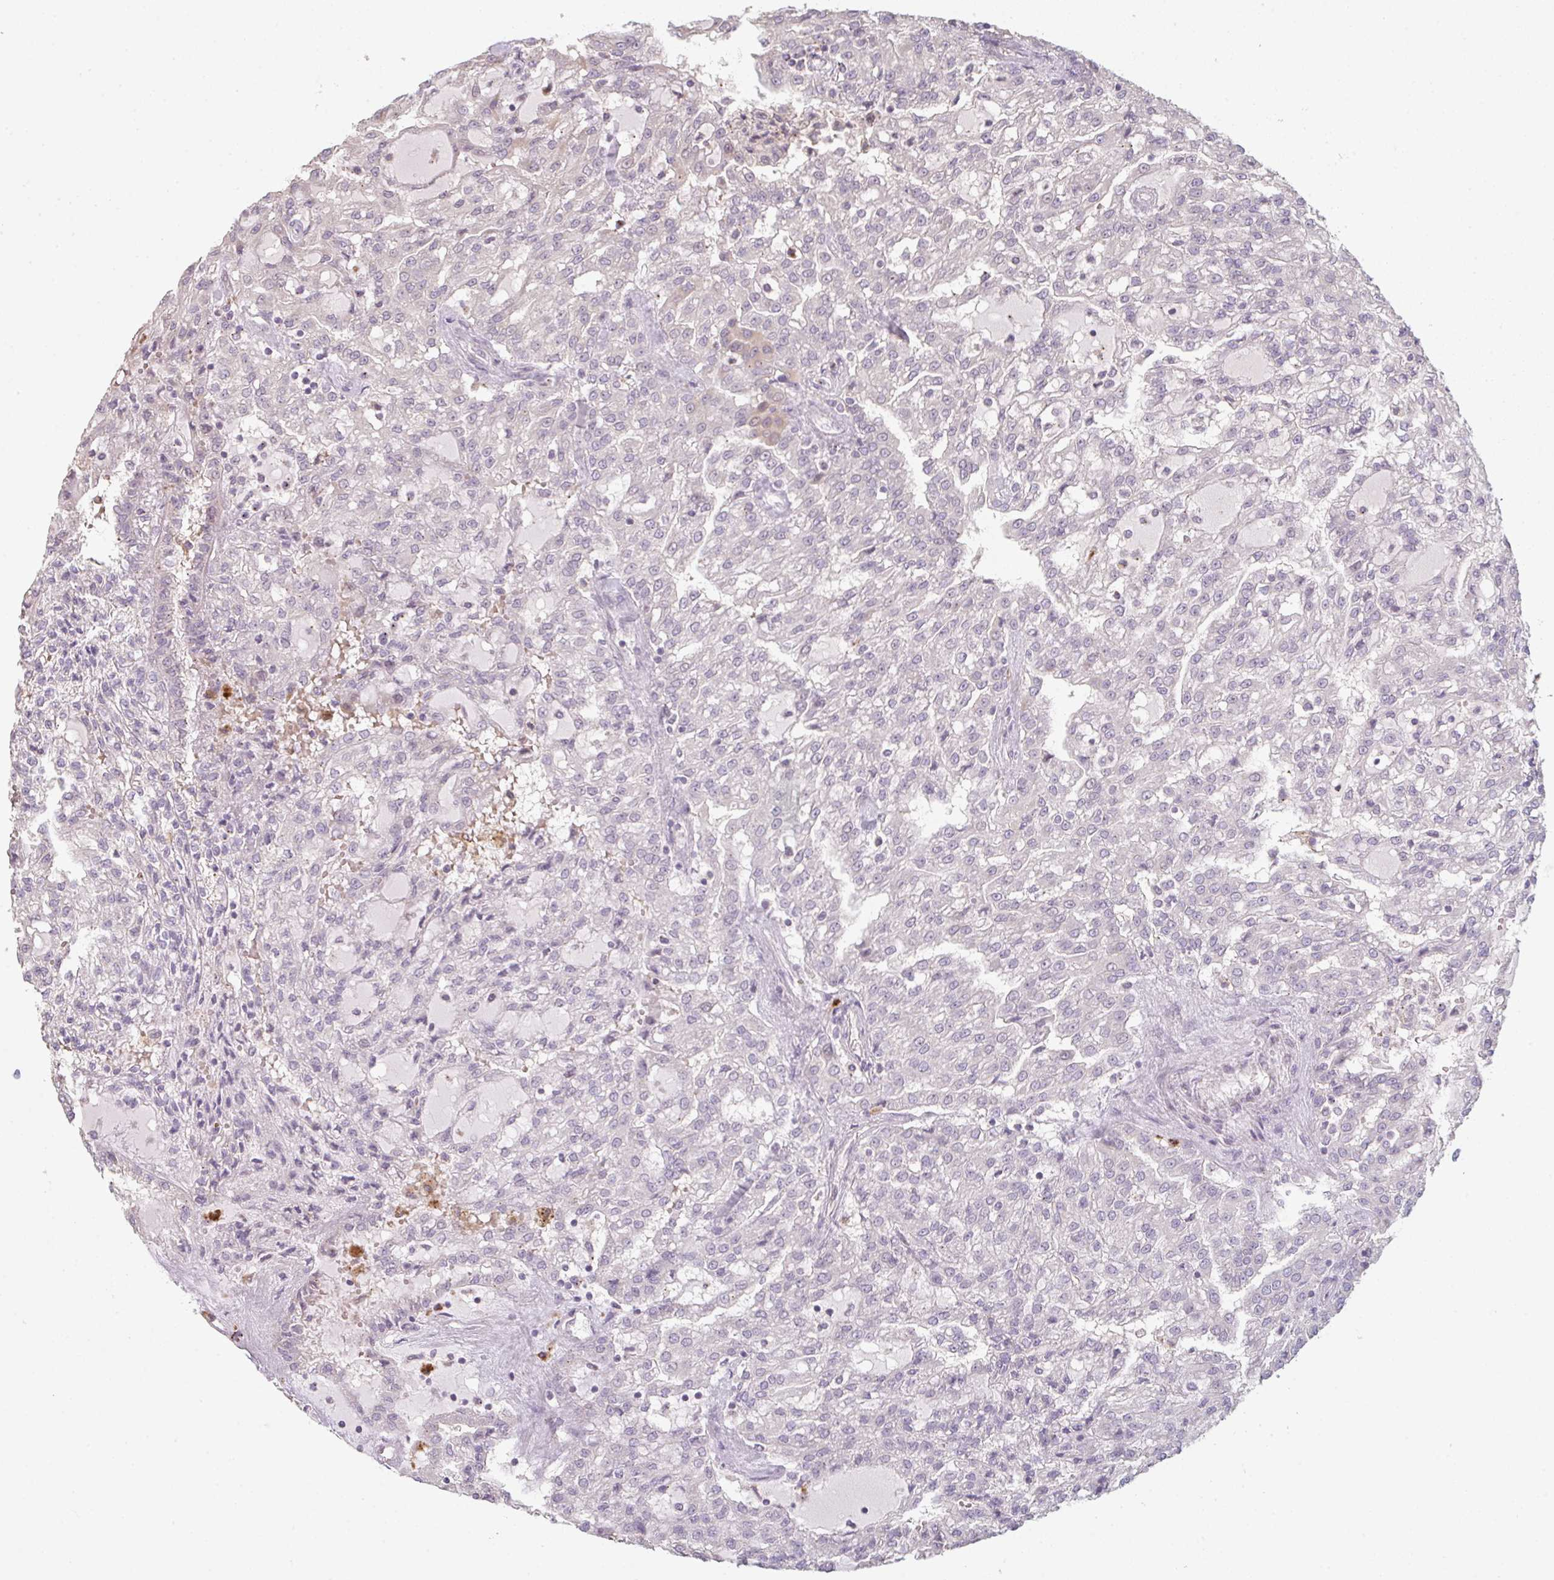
{"staining": {"intensity": "negative", "quantity": "none", "location": "none"}, "tissue": "renal cancer", "cell_type": "Tumor cells", "image_type": "cancer", "snomed": [{"axis": "morphology", "description": "Adenocarcinoma, NOS"}, {"axis": "topography", "description": "Kidney"}], "caption": "Tumor cells are negative for protein expression in human adenocarcinoma (renal).", "gene": "TMEM237", "patient": {"sex": "male", "age": 63}}